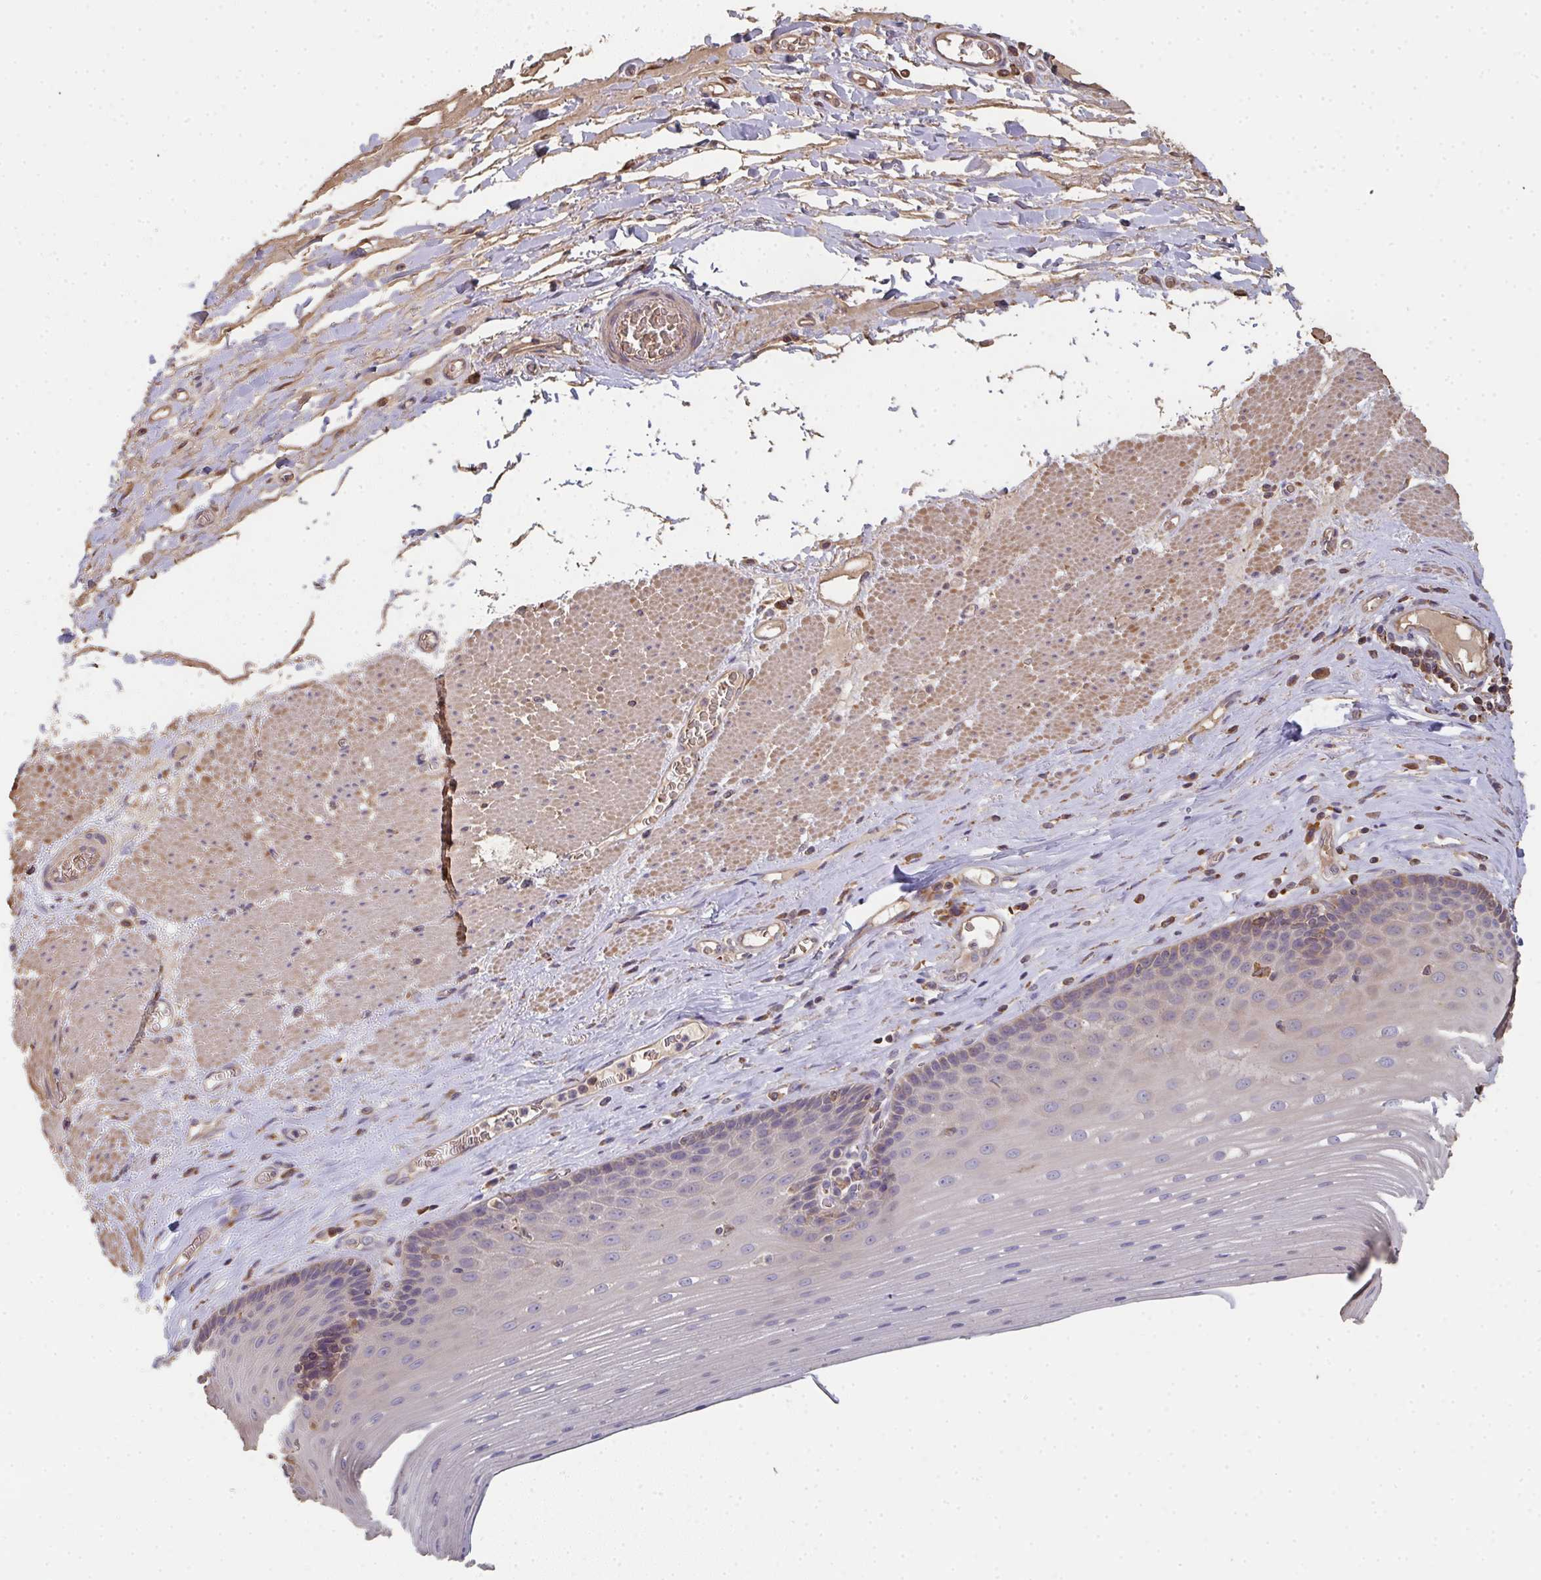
{"staining": {"intensity": "weak", "quantity": "<25%", "location": "cytoplasmic/membranous"}, "tissue": "esophagus", "cell_type": "Squamous epithelial cells", "image_type": "normal", "snomed": [{"axis": "morphology", "description": "Normal tissue, NOS"}, {"axis": "topography", "description": "Esophagus"}], "caption": "The micrograph exhibits no staining of squamous epithelial cells in benign esophagus.", "gene": "POLG", "patient": {"sex": "male", "age": 62}}